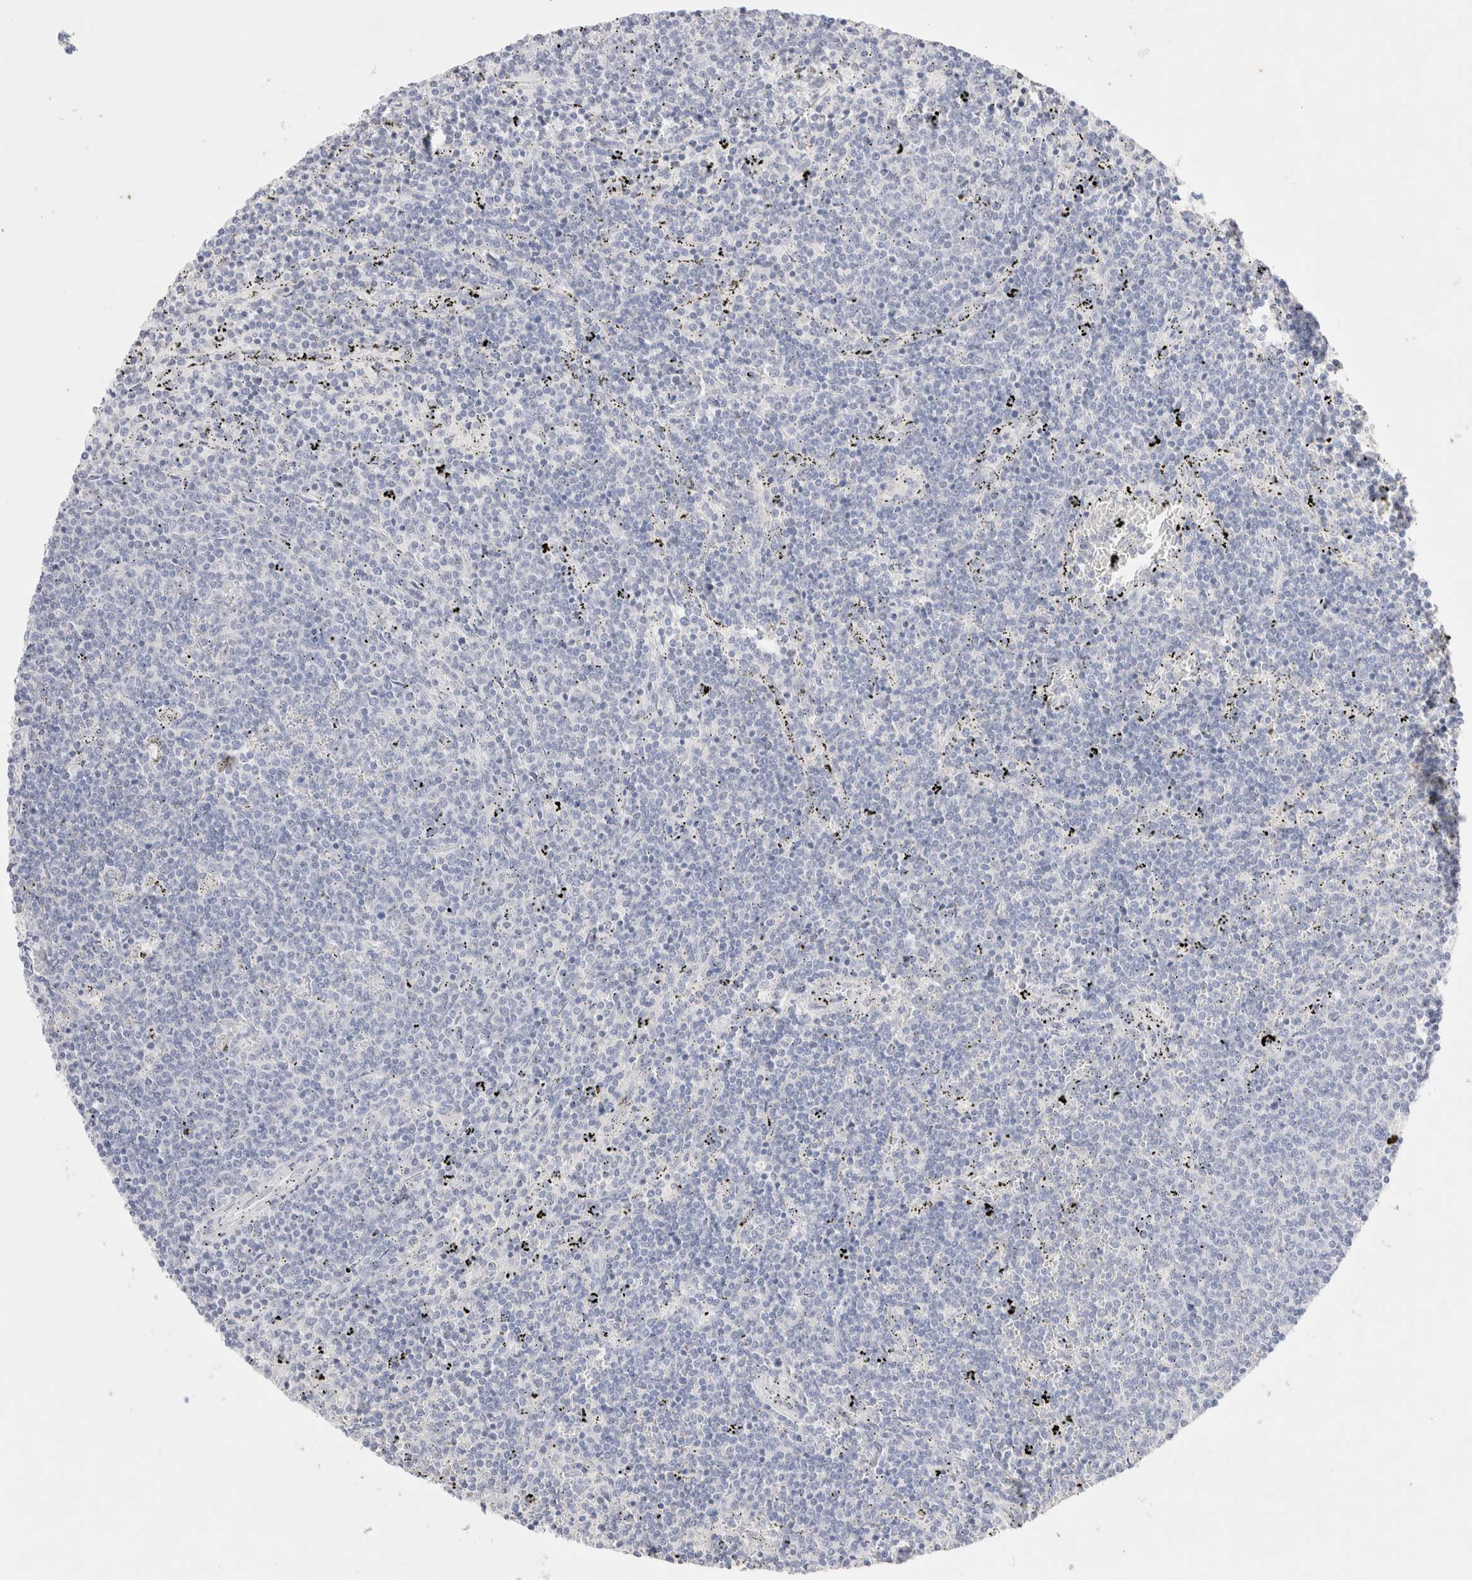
{"staining": {"intensity": "negative", "quantity": "none", "location": "none"}, "tissue": "lymphoma", "cell_type": "Tumor cells", "image_type": "cancer", "snomed": [{"axis": "morphology", "description": "Malignant lymphoma, non-Hodgkin's type, Low grade"}, {"axis": "topography", "description": "Spleen"}], "caption": "Immunohistochemistry image of neoplastic tissue: human low-grade malignant lymphoma, non-Hodgkin's type stained with DAB exhibits no significant protein expression in tumor cells.", "gene": "EPCAM", "patient": {"sex": "female", "age": 50}}